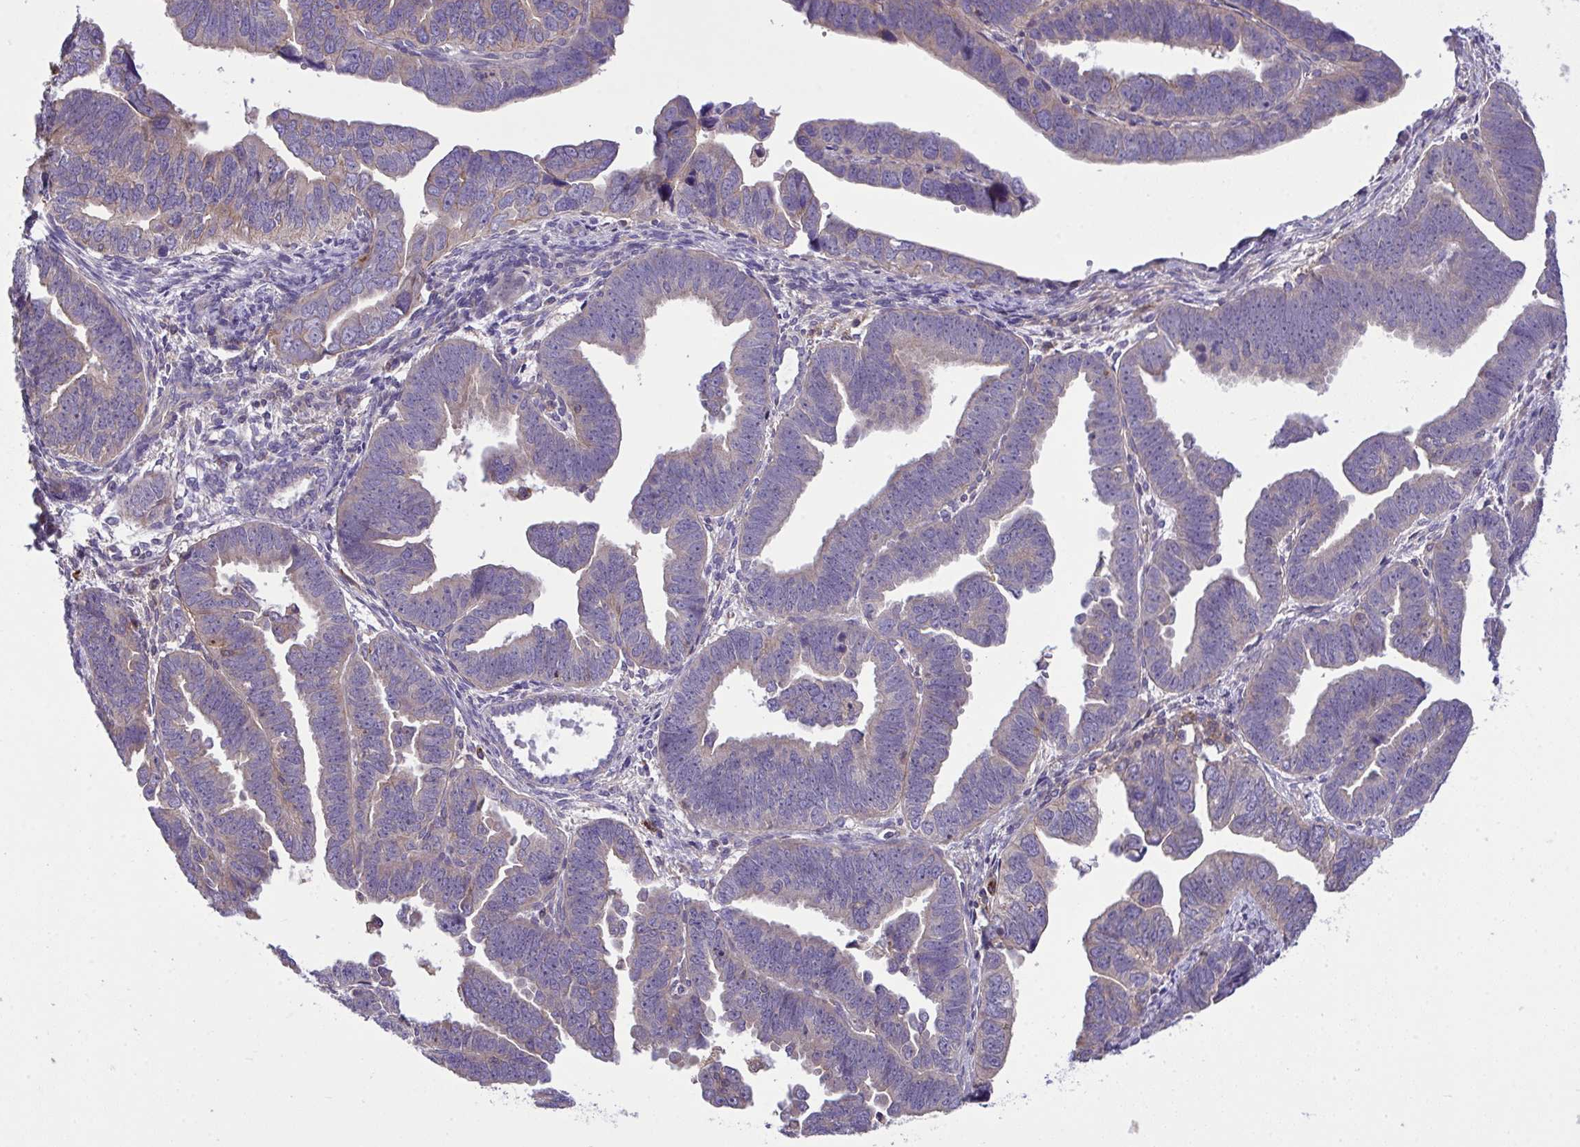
{"staining": {"intensity": "weak", "quantity": "<25%", "location": "cytoplasmic/membranous"}, "tissue": "endometrial cancer", "cell_type": "Tumor cells", "image_type": "cancer", "snomed": [{"axis": "morphology", "description": "Adenocarcinoma, NOS"}, {"axis": "topography", "description": "Endometrium"}], "caption": "An immunohistochemistry histopathology image of adenocarcinoma (endometrial) is shown. There is no staining in tumor cells of adenocarcinoma (endometrial).", "gene": "GRB14", "patient": {"sex": "female", "age": 75}}